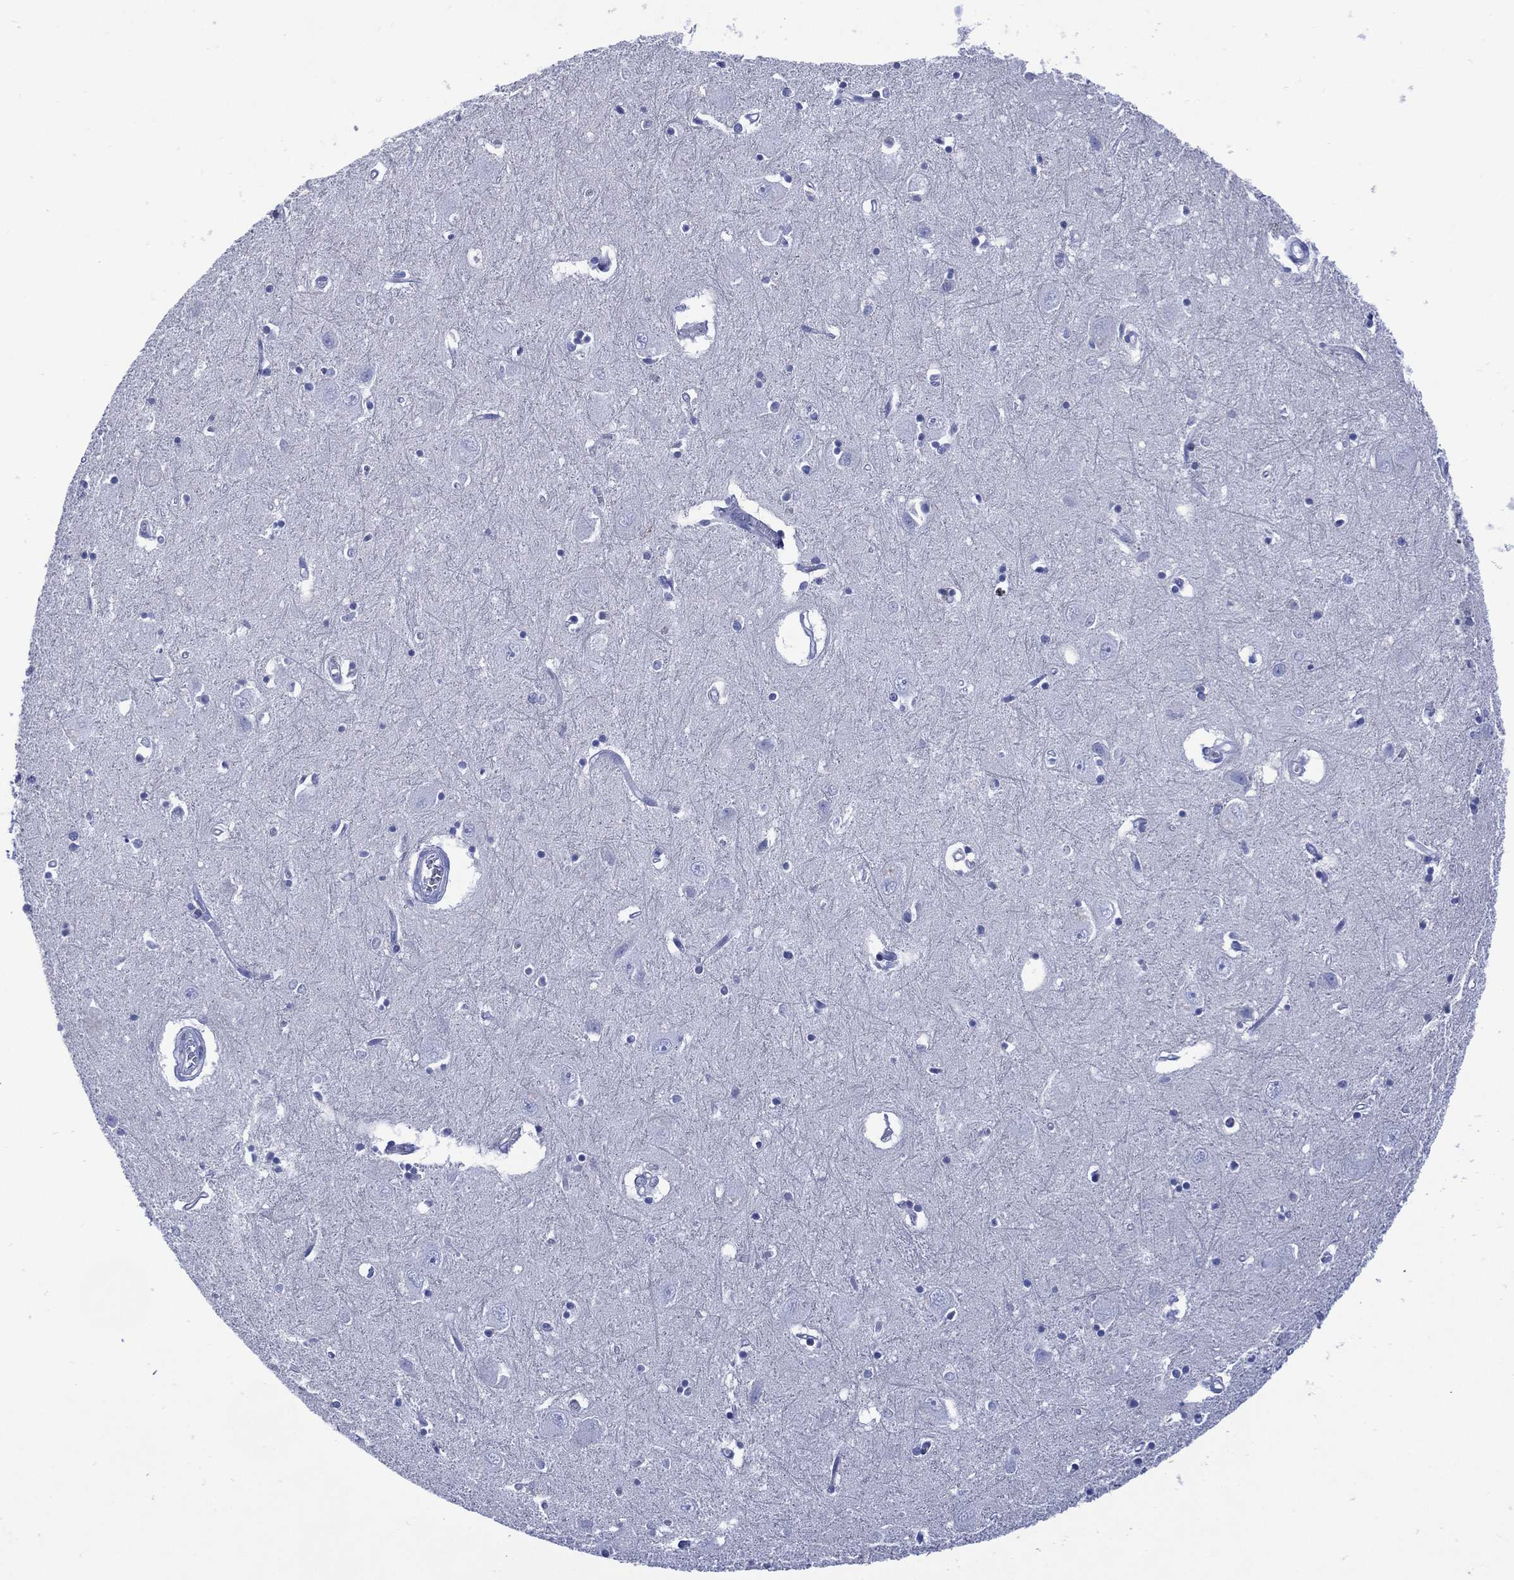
{"staining": {"intensity": "negative", "quantity": "none", "location": "none"}, "tissue": "caudate", "cell_type": "Glial cells", "image_type": "normal", "snomed": [{"axis": "morphology", "description": "Normal tissue, NOS"}, {"axis": "topography", "description": "Lateral ventricle wall"}], "caption": "Caudate was stained to show a protein in brown. There is no significant expression in glial cells. Brightfield microscopy of IHC stained with DAB (brown) and hematoxylin (blue), captured at high magnification.", "gene": "SHCBP1L", "patient": {"sex": "male", "age": 54}}